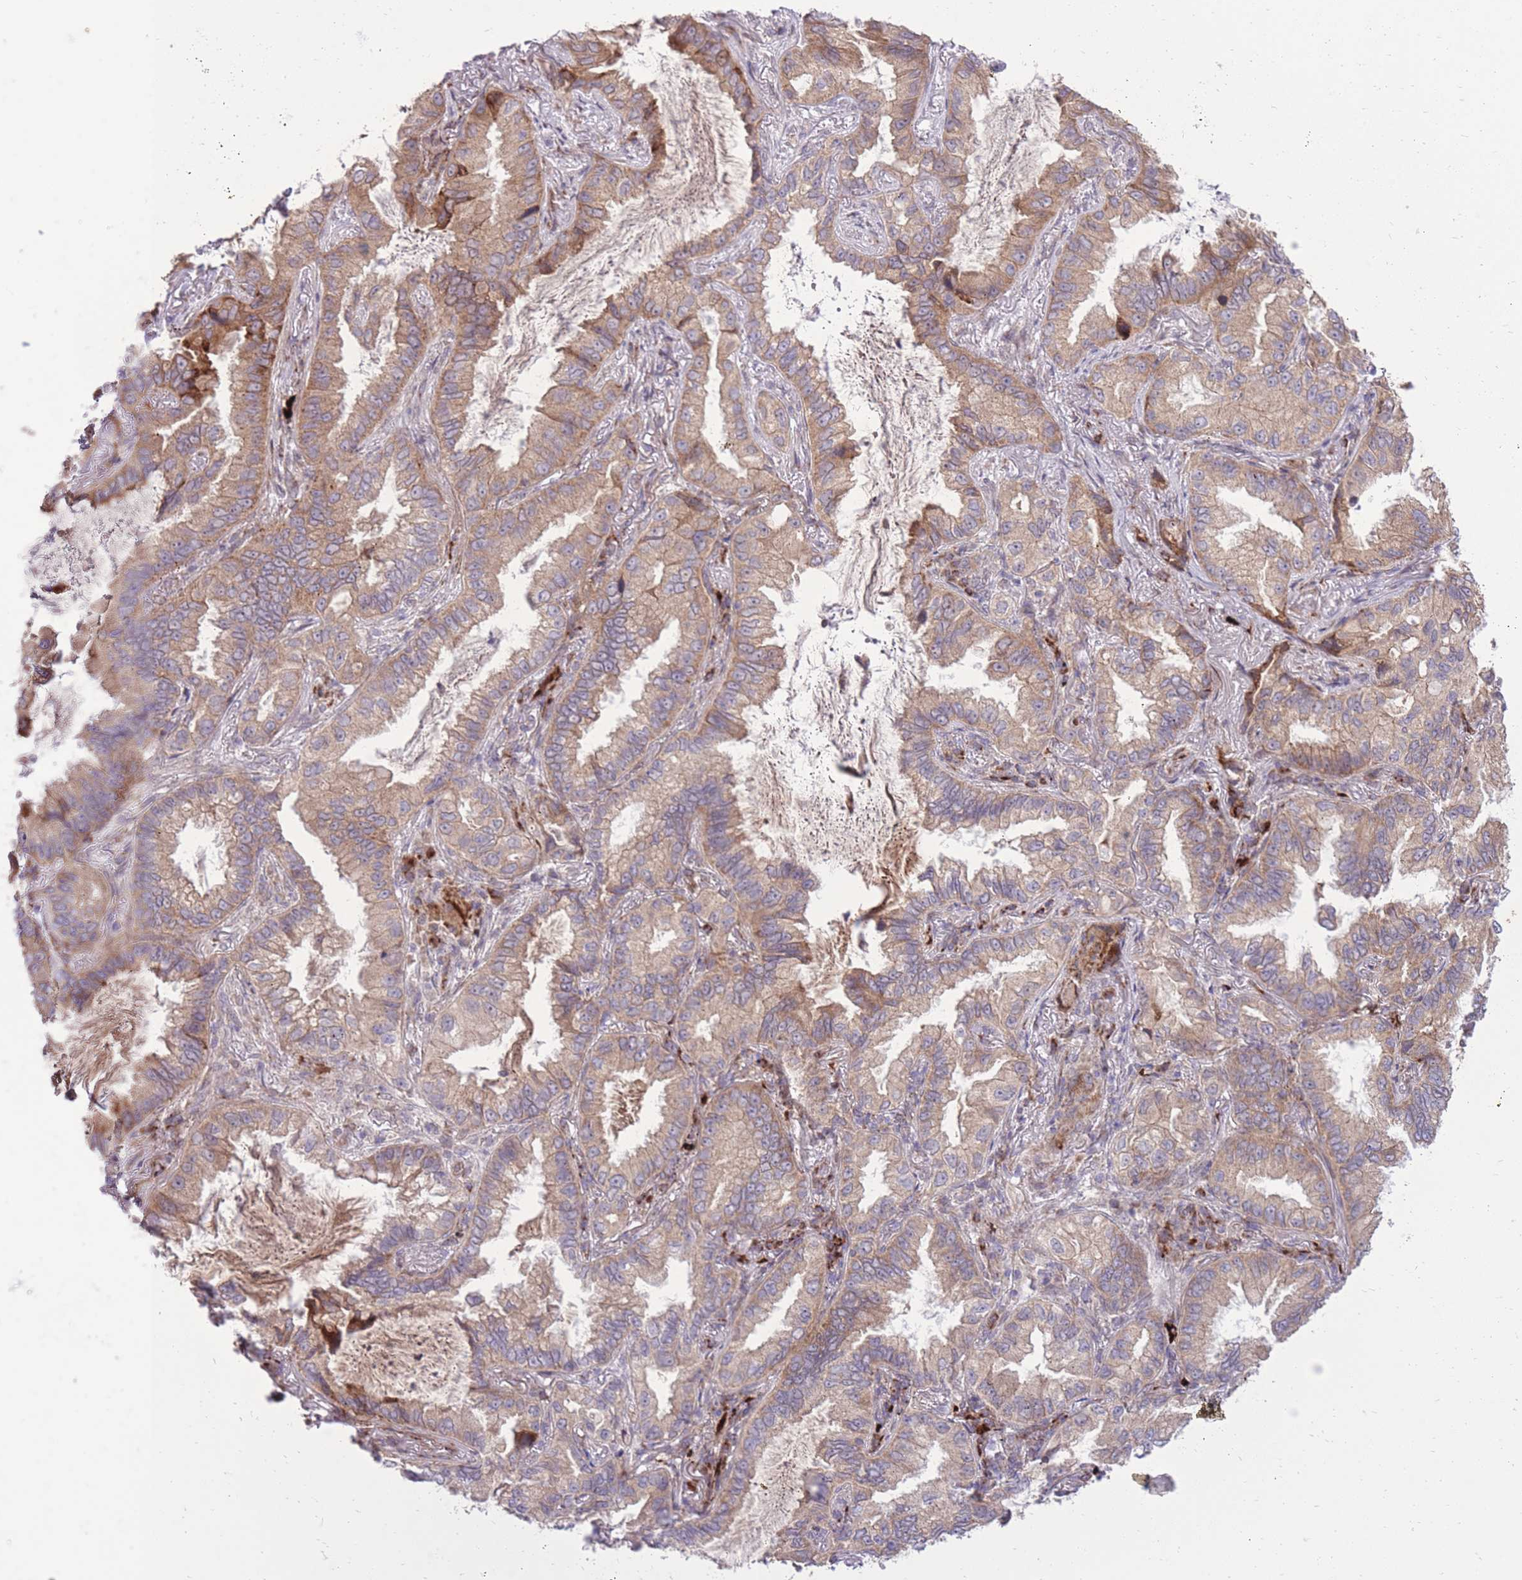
{"staining": {"intensity": "moderate", "quantity": ">75%", "location": "cytoplasmic/membranous"}, "tissue": "lung cancer", "cell_type": "Tumor cells", "image_type": "cancer", "snomed": [{"axis": "morphology", "description": "Adenocarcinoma, NOS"}, {"axis": "topography", "description": "Lung"}], "caption": "Protein analysis of lung cancer tissue exhibits moderate cytoplasmic/membranous expression in approximately >75% of tumor cells.", "gene": "SLC4A4", "patient": {"sex": "female", "age": 69}}